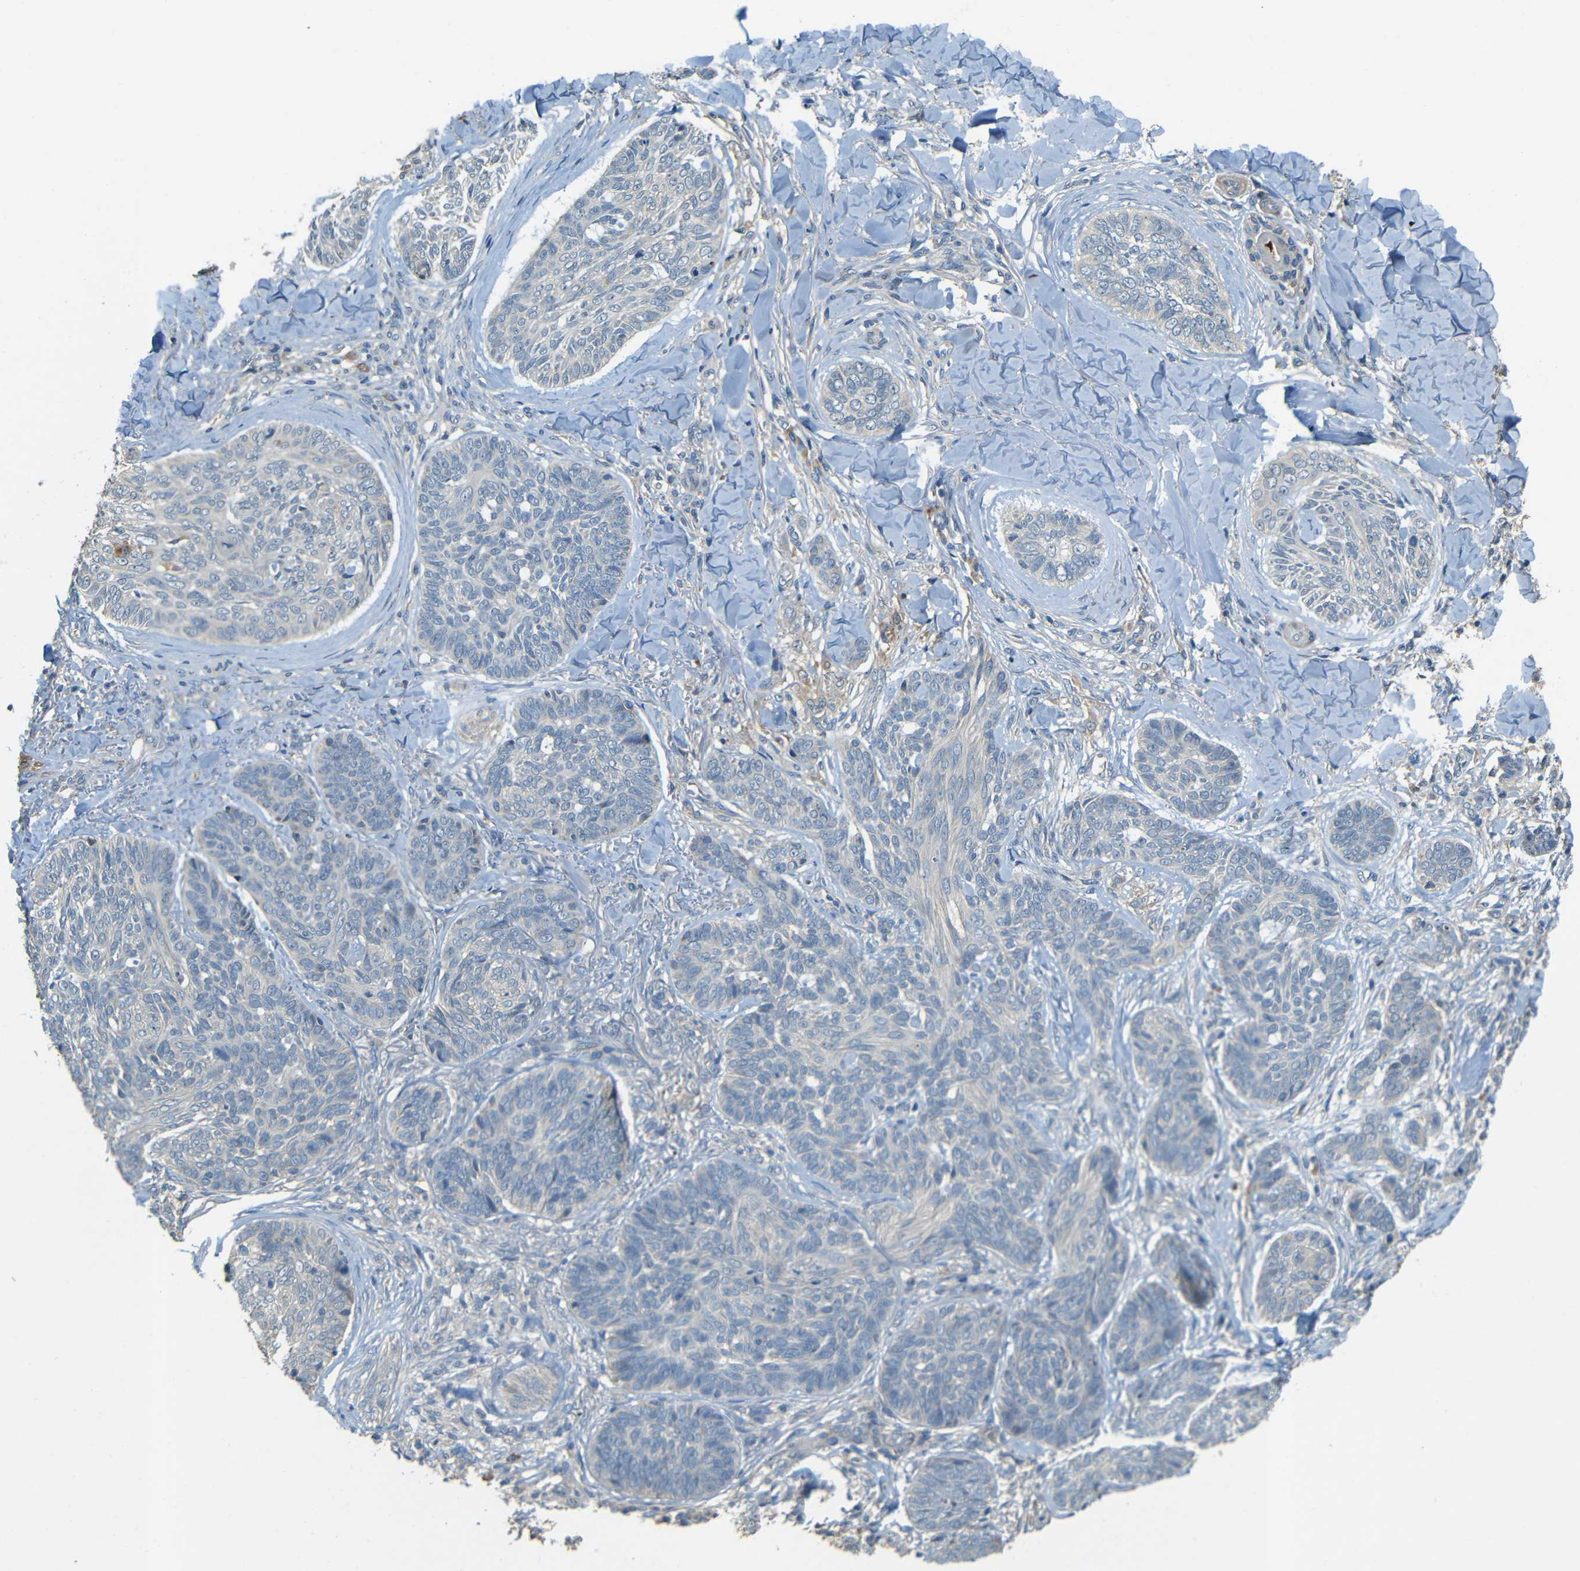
{"staining": {"intensity": "negative", "quantity": "none", "location": "none"}, "tissue": "skin cancer", "cell_type": "Tumor cells", "image_type": "cancer", "snomed": [{"axis": "morphology", "description": "Basal cell carcinoma"}, {"axis": "topography", "description": "Skin"}], "caption": "Skin cancer stained for a protein using IHC shows no staining tumor cells.", "gene": "FNDC3A", "patient": {"sex": "male", "age": 43}}